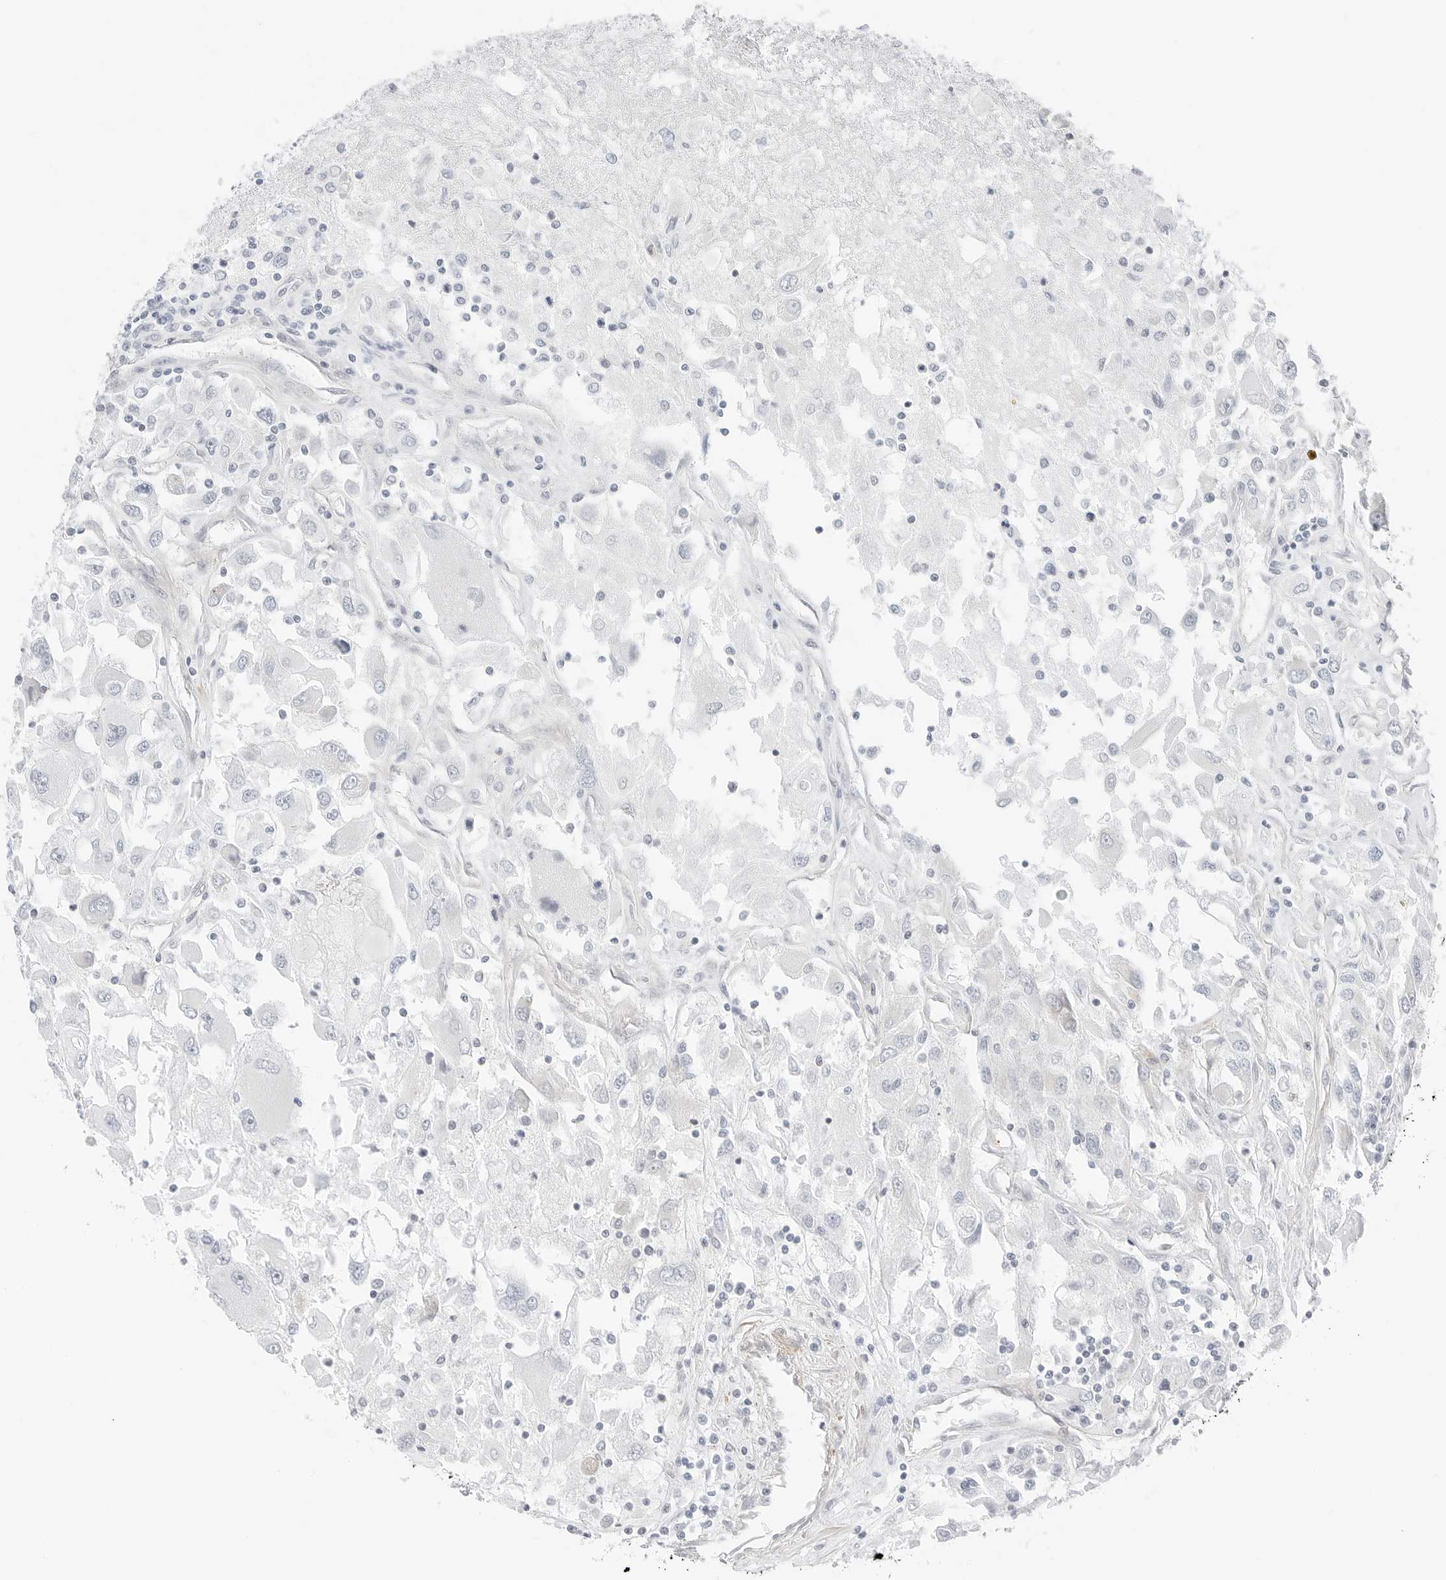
{"staining": {"intensity": "negative", "quantity": "none", "location": "none"}, "tissue": "renal cancer", "cell_type": "Tumor cells", "image_type": "cancer", "snomed": [{"axis": "morphology", "description": "Adenocarcinoma, NOS"}, {"axis": "topography", "description": "Kidney"}], "caption": "Human adenocarcinoma (renal) stained for a protein using IHC displays no positivity in tumor cells.", "gene": "IQCC", "patient": {"sex": "female", "age": 52}}